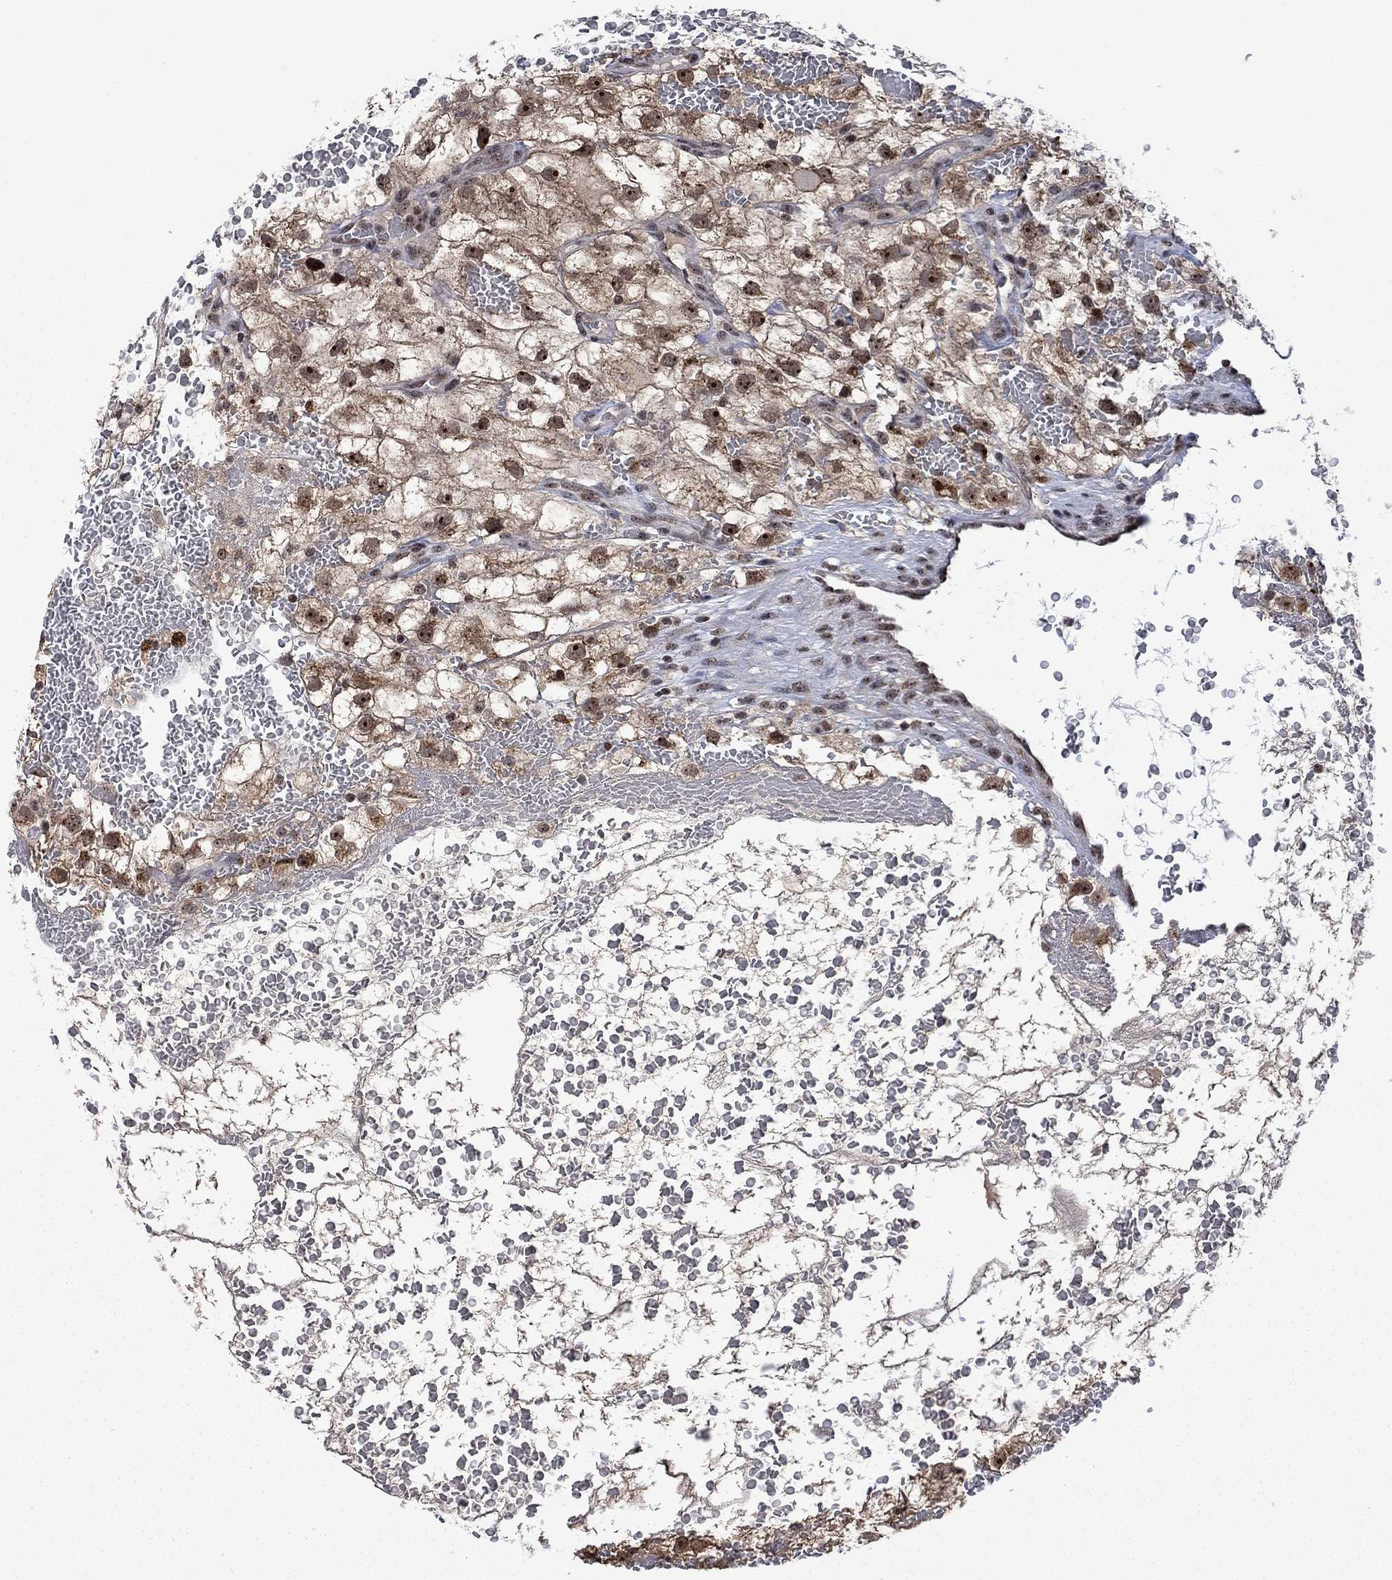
{"staining": {"intensity": "moderate", "quantity": ">75%", "location": "cytoplasmic/membranous,nuclear"}, "tissue": "renal cancer", "cell_type": "Tumor cells", "image_type": "cancer", "snomed": [{"axis": "morphology", "description": "Adenocarcinoma, NOS"}, {"axis": "topography", "description": "Kidney"}], "caption": "Moderate cytoplasmic/membranous and nuclear staining is present in approximately >75% of tumor cells in renal cancer.", "gene": "FBL", "patient": {"sex": "male", "age": 59}}